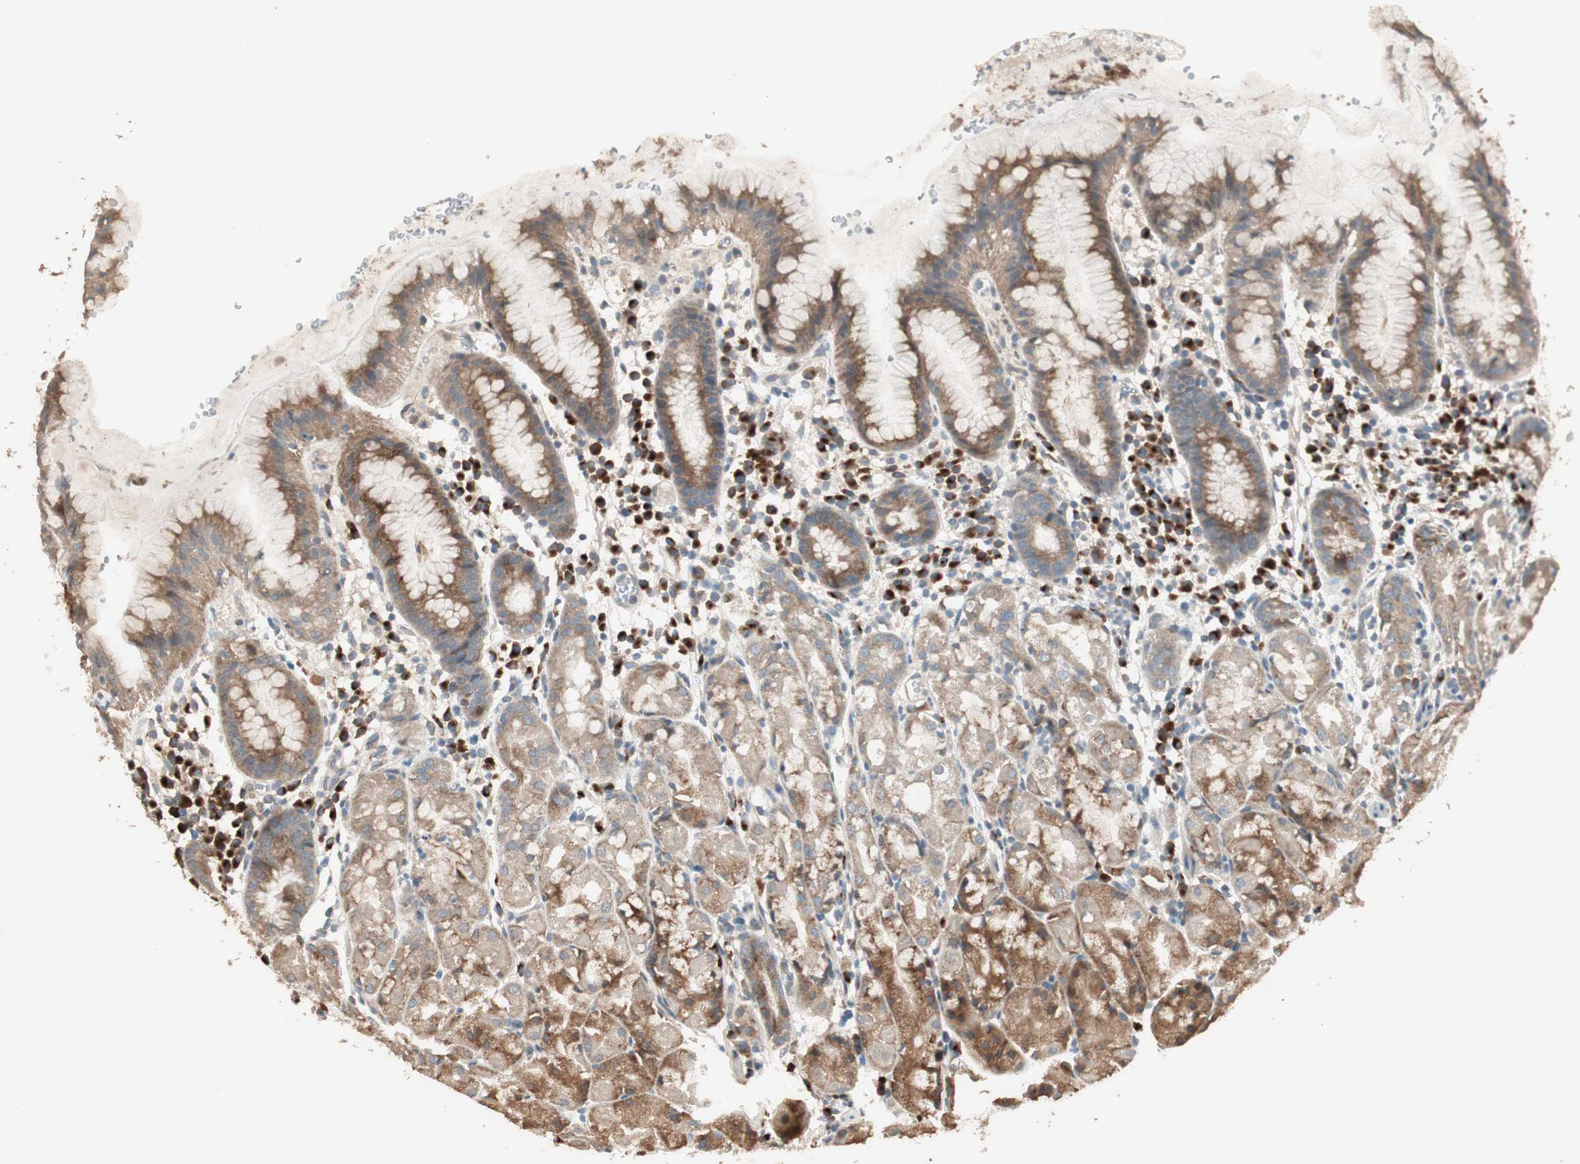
{"staining": {"intensity": "moderate", "quantity": ">75%", "location": "cytoplasmic/membranous"}, "tissue": "stomach", "cell_type": "Glandular cells", "image_type": "normal", "snomed": [{"axis": "morphology", "description": "Normal tissue, NOS"}, {"axis": "topography", "description": "Stomach"}, {"axis": "topography", "description": "Stomach, lower"}], "caption": "DAB immunohistochemical staining of benign stomach reveals moderate cytoplasmic/membranous protein staining in about >75% of glandular cells.", "gene": "RARRES1", "patient": {"sex": "female", "age": 75}}